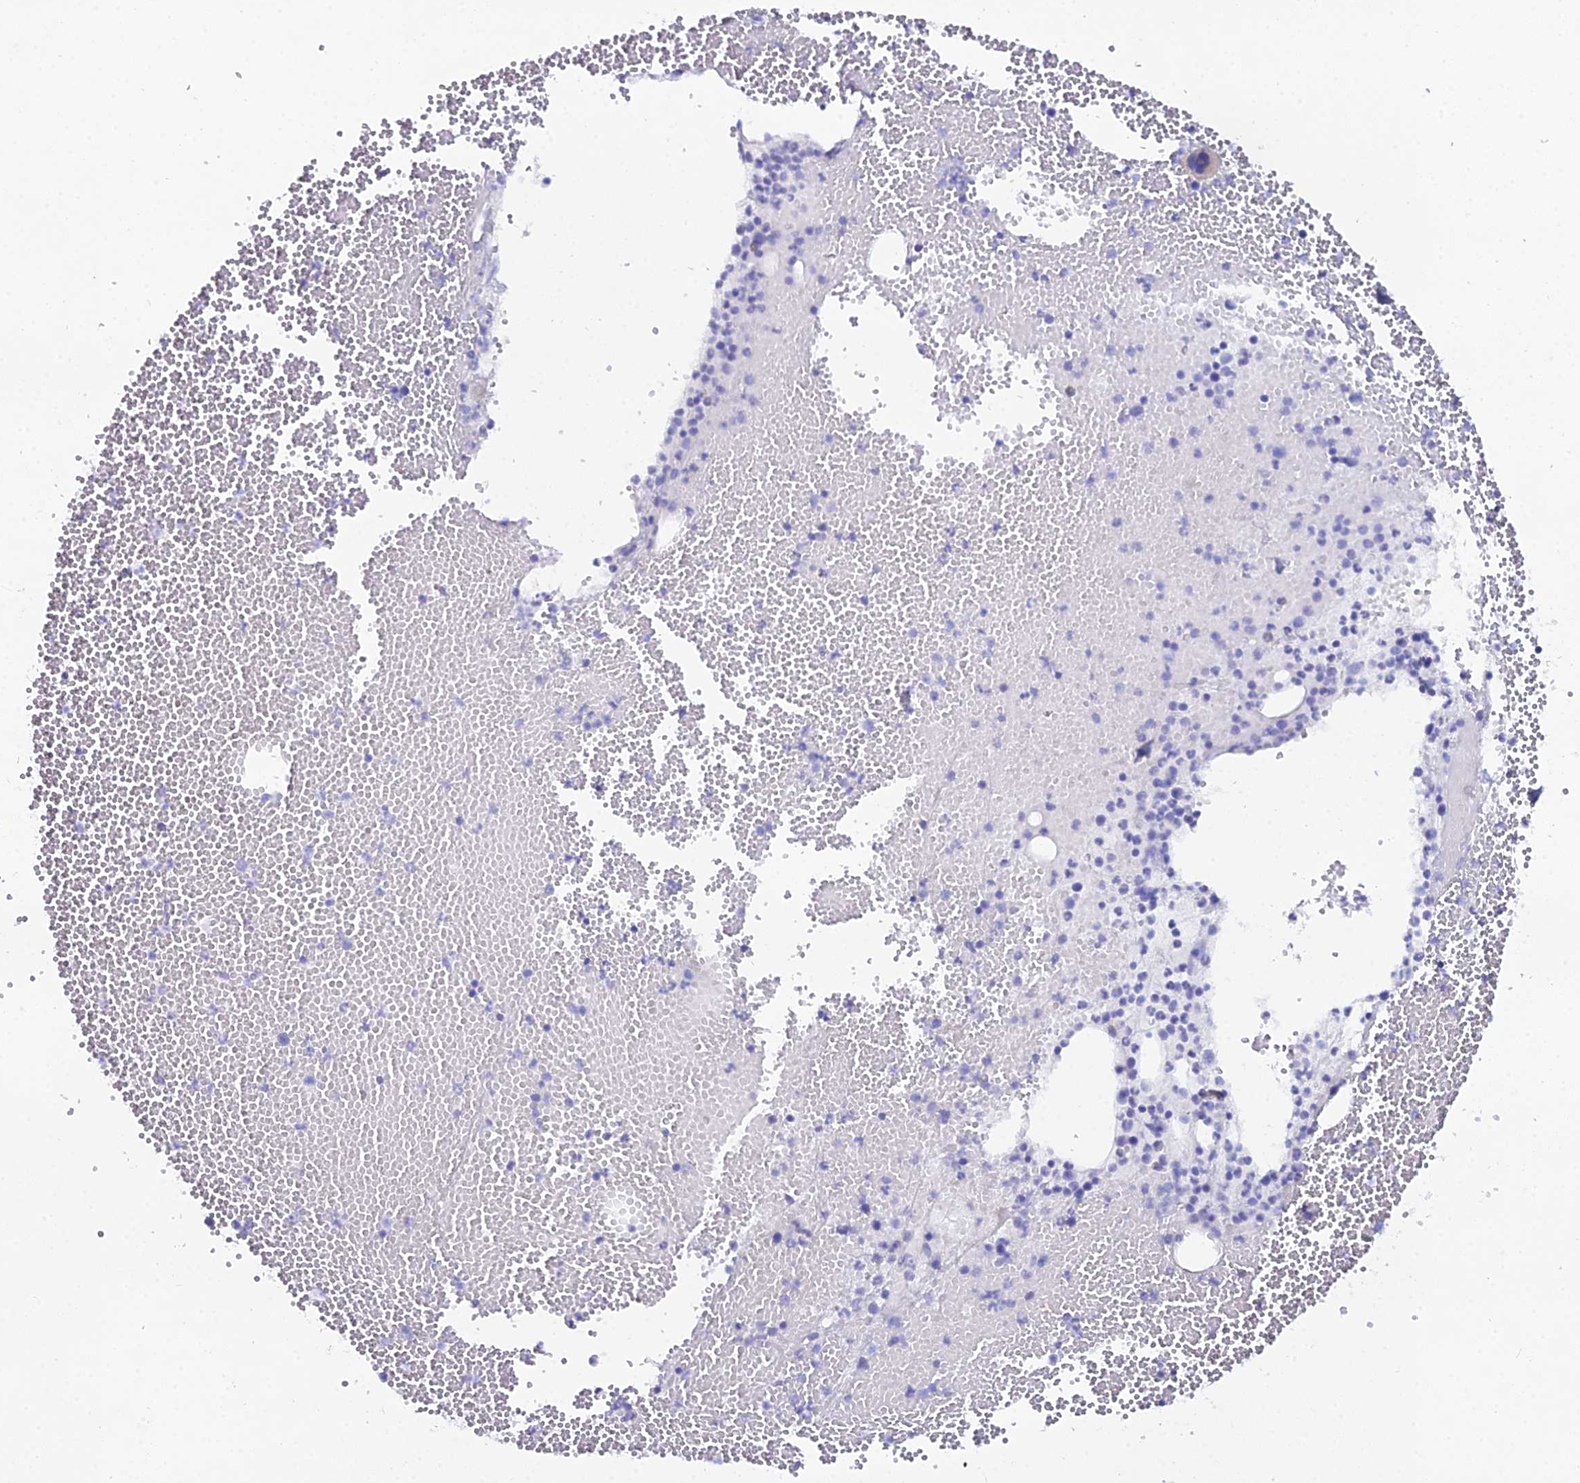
{"staining": {"intensity": "negative", "quantity": "none", "location": "none"}, "tissue": "bone marrow", "cell_type": "Hematopoietic cells", "image_type": "normal", "snomed": [{"axis": "morphology", "description": "Normal tissue, NOS"}, {"axis": "topography", "description": "Bone marrow"}], "caption": "This is an IHC micrograph of benign bone marrow. There is no staining in hematopoietic cells.", "gene": "DHX34", "patient": {"sex": "female", "age": 77}}